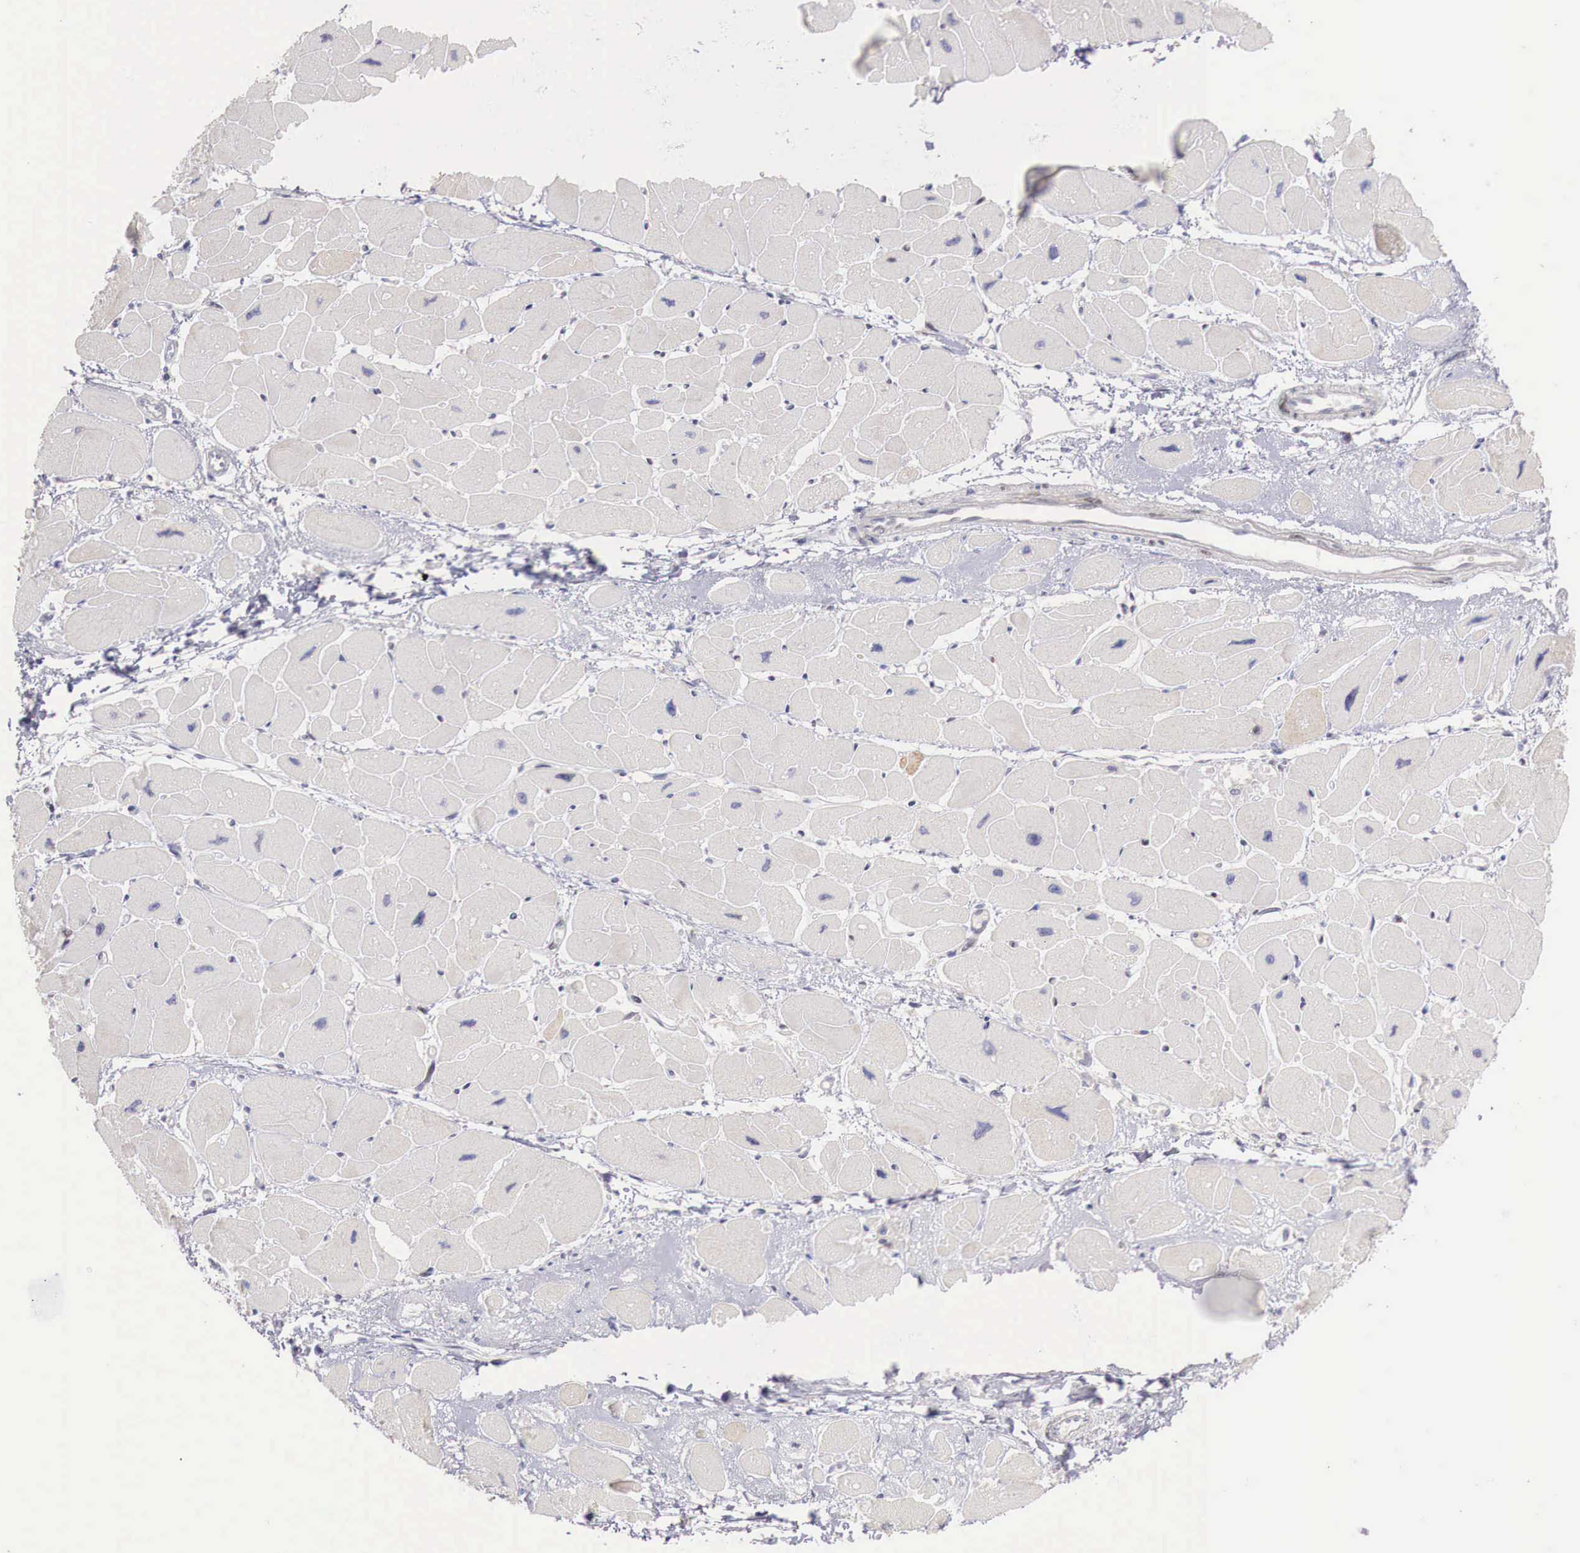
{"staining": {"intensity": "weak", "quantity": "<25%", "location": "nuclear"}, "tissue": "heart muscle", "cell_type": "Cardiomyocytes", "image_type": "normal", "snomed": [{"axis": "morphology", "description": "Normal tissue, NOS"}, {"axis": "topography", "description": "Heart"}], "caption": "Immunohistochemical staining of unremarkable heart muscle demonstrates no significant staining in cardiomyocytes.", "gene": "CLCN5", "patient": {"sex": "female", "age": 54}}